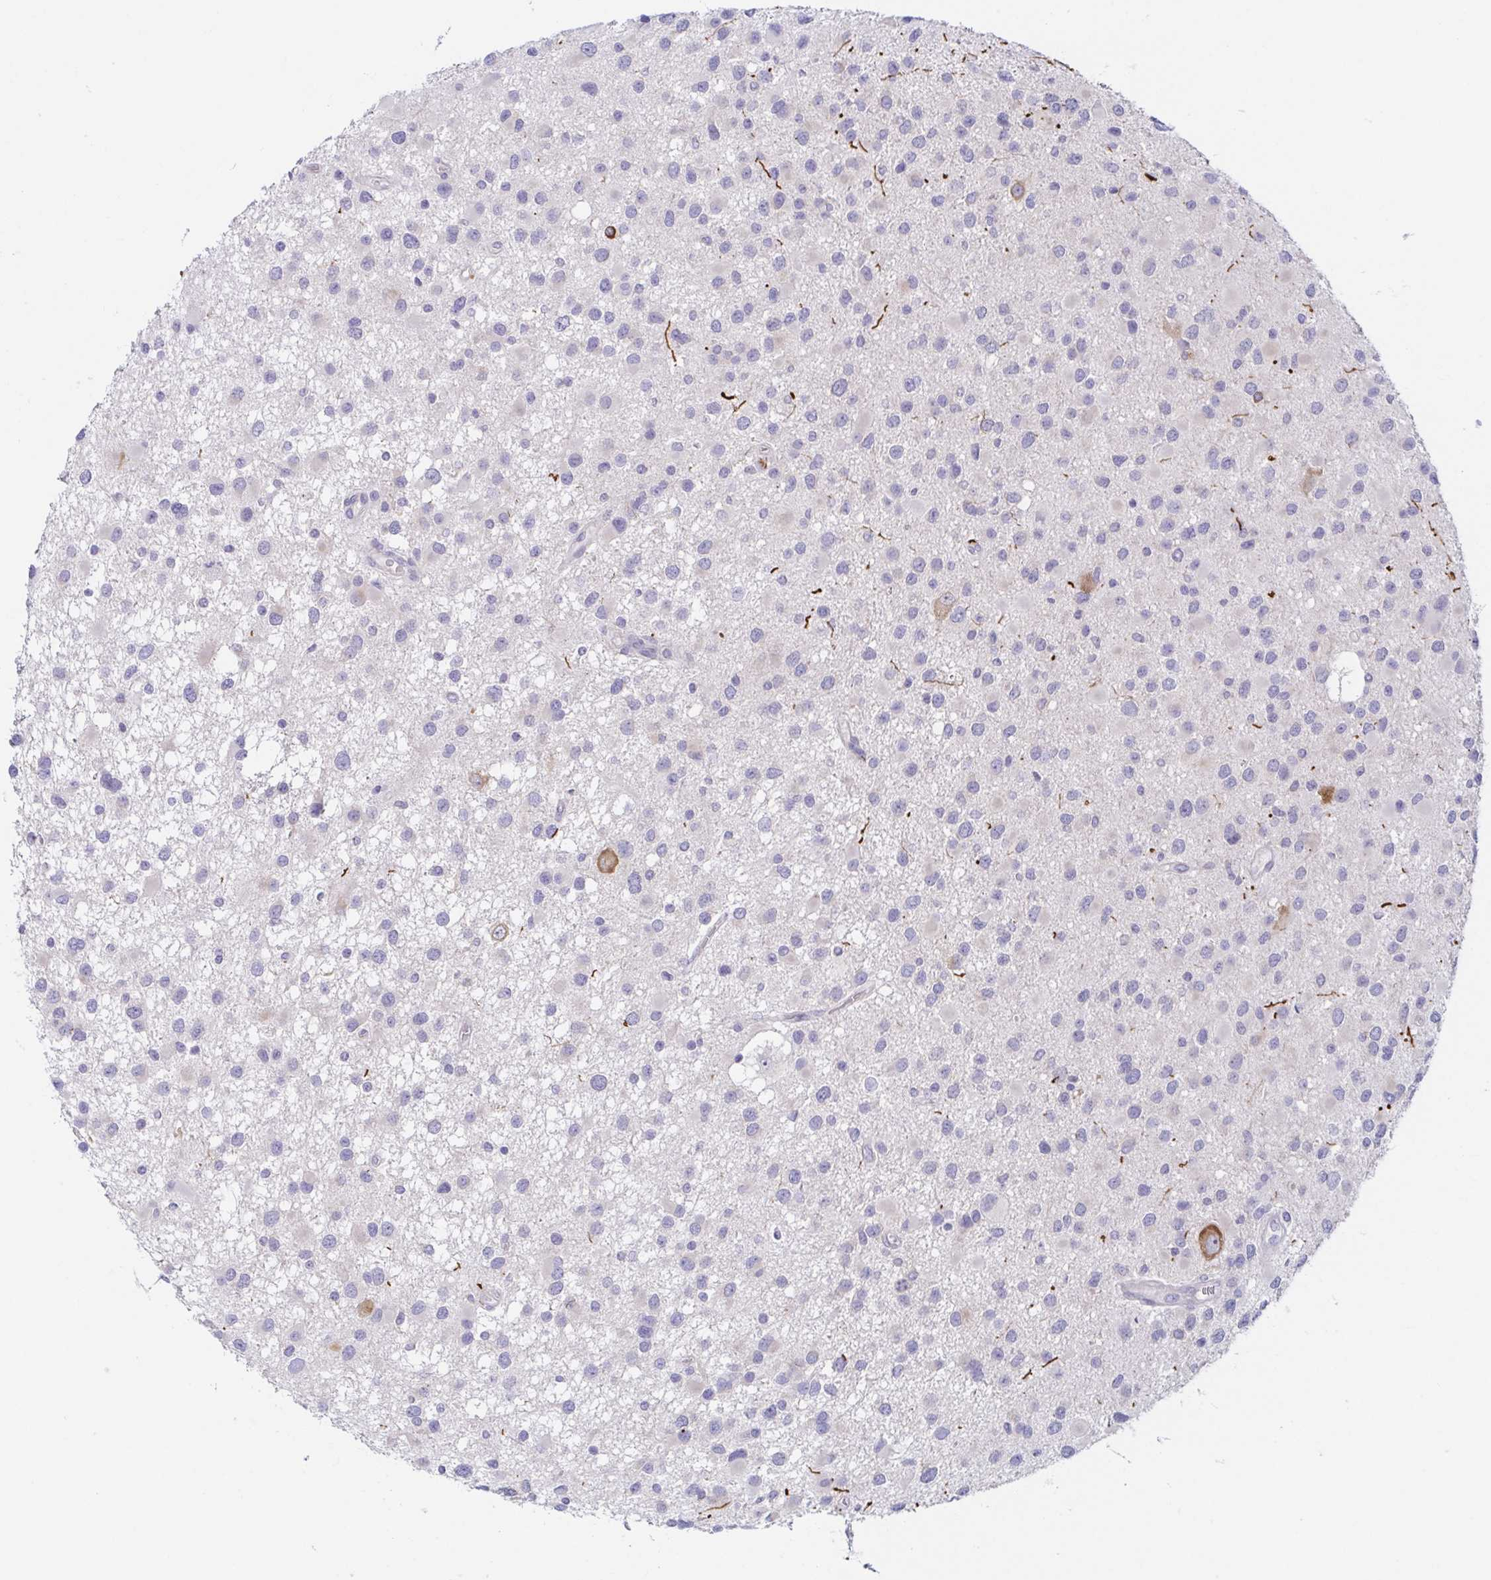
{"staining": {"intensity": "negative", "quantity": "none", "location": "none"}, "tissue": "glioma", "cell_type": "Tumor cells", "image_type": "cancer", "snomed": [{"axis": "morphology", "description": "Glioma, malignant, Low grade"}, {"axis": "topography", "description": "Brain"}], "caption": "Protein analysis of low-grade glioma (malignant) displays no significant expression in tumor cells. (Brightfield microscopy of DAB (3,3'-diaminobenzidine) IHC at high magnification).", "gene": "HTR2A", "patient": {"sex": "female", "age": 32}}